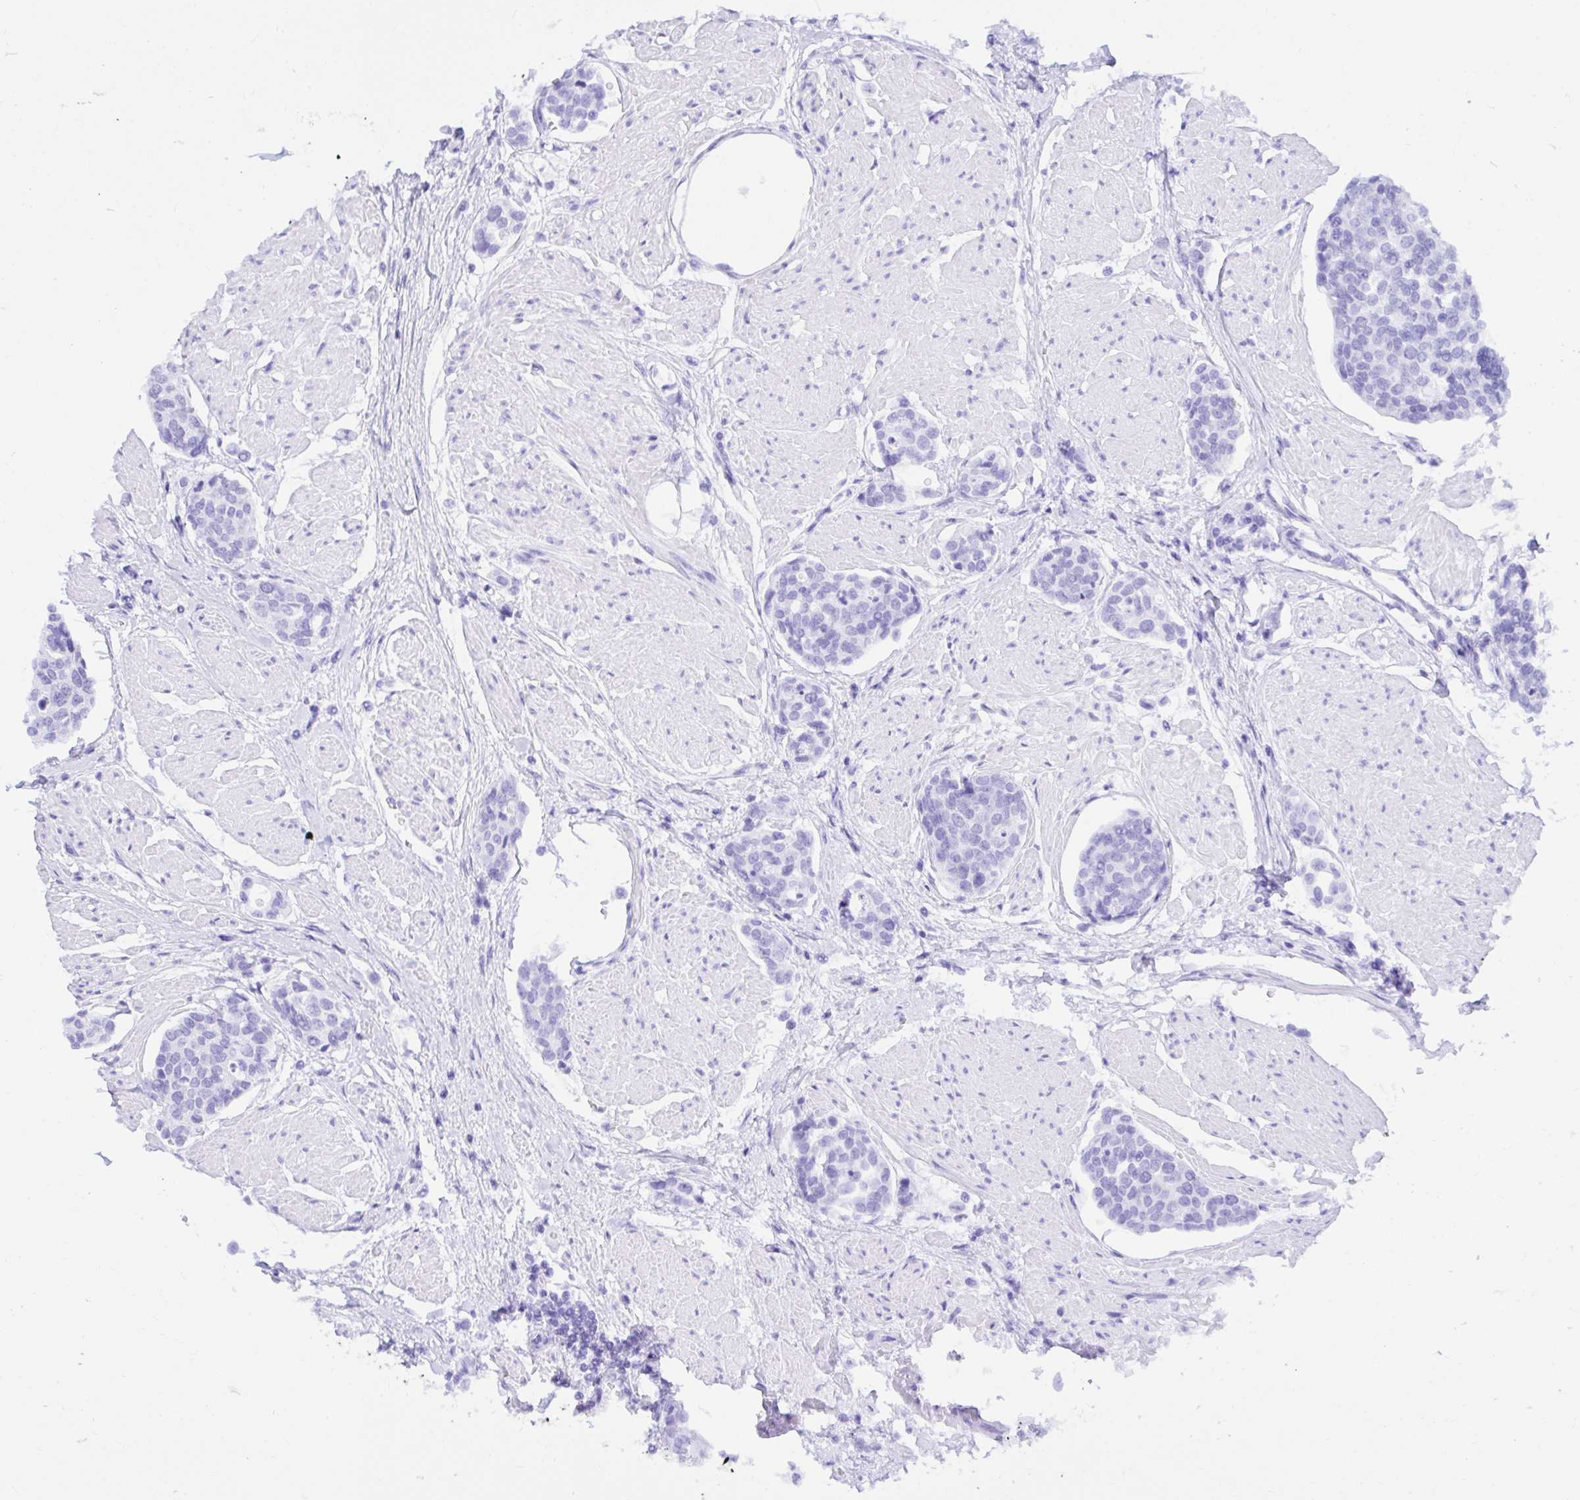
{"staining": {"intensity": "moderate", "quantity": "25%-75%", "location": "cytoplasmic/membranous"}, "tissue": "urothelial cancer", "cell_type": "Tumor cells", "image_type": "cancer", "snomed": [{"axis": "morphology", "description": "Urothelial carcinoma, High grade"}, {"axis": "topography", "description": "Urinary bladder"}], "caption": "Immunohistochemistry (IHC) (DAB) staining of urothelial carcinoma (high-grade) exhibits moderate cytoplasmic/membranous protein expression in about 25%-75% of tumor cells.", "gene": "ABCB10", "patient": {"sex": "male", "age": 78}}